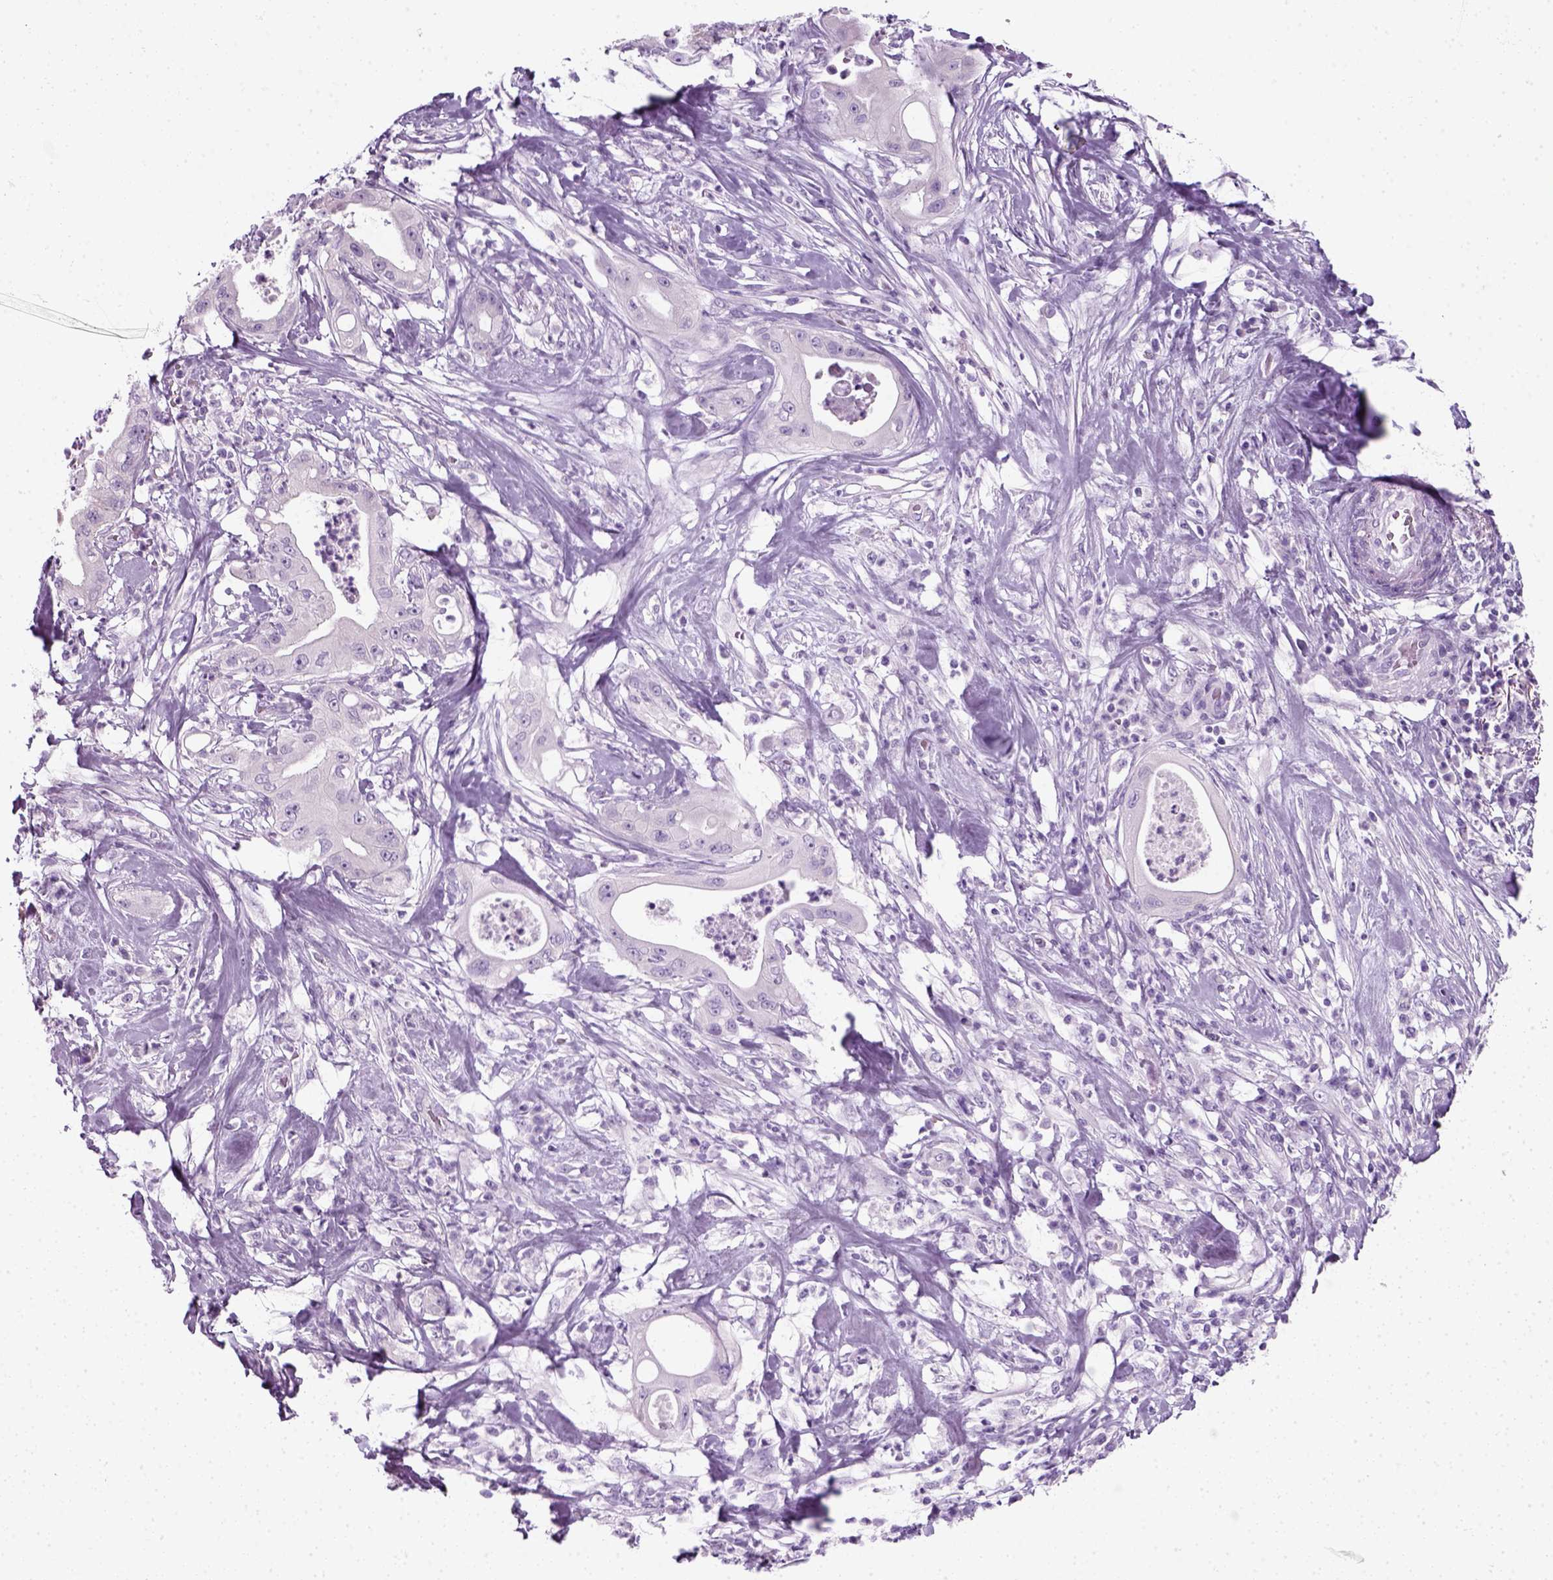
{"staining": {"intensity": "negative", "quantity": "none", "location": "none"}, "tissue": "pancreatic cancer", "cell_type": "Tumor cells", "image_type": "cancer", "snomed": [{"axis": "morphology", "description": "Adenocarcinoma, NOS"}, {"axis": "topography", "description": "Pancreas"}], "caption": "Immunohistochemical staining of adenocarcinoma (pancreatic) displays no significant positivity in tumor cells. (DAB immunohistochemistry with hematoxylin counter stain).", "gene": "SLC12A5", "patient": {"sex": "male", "age": 71}}